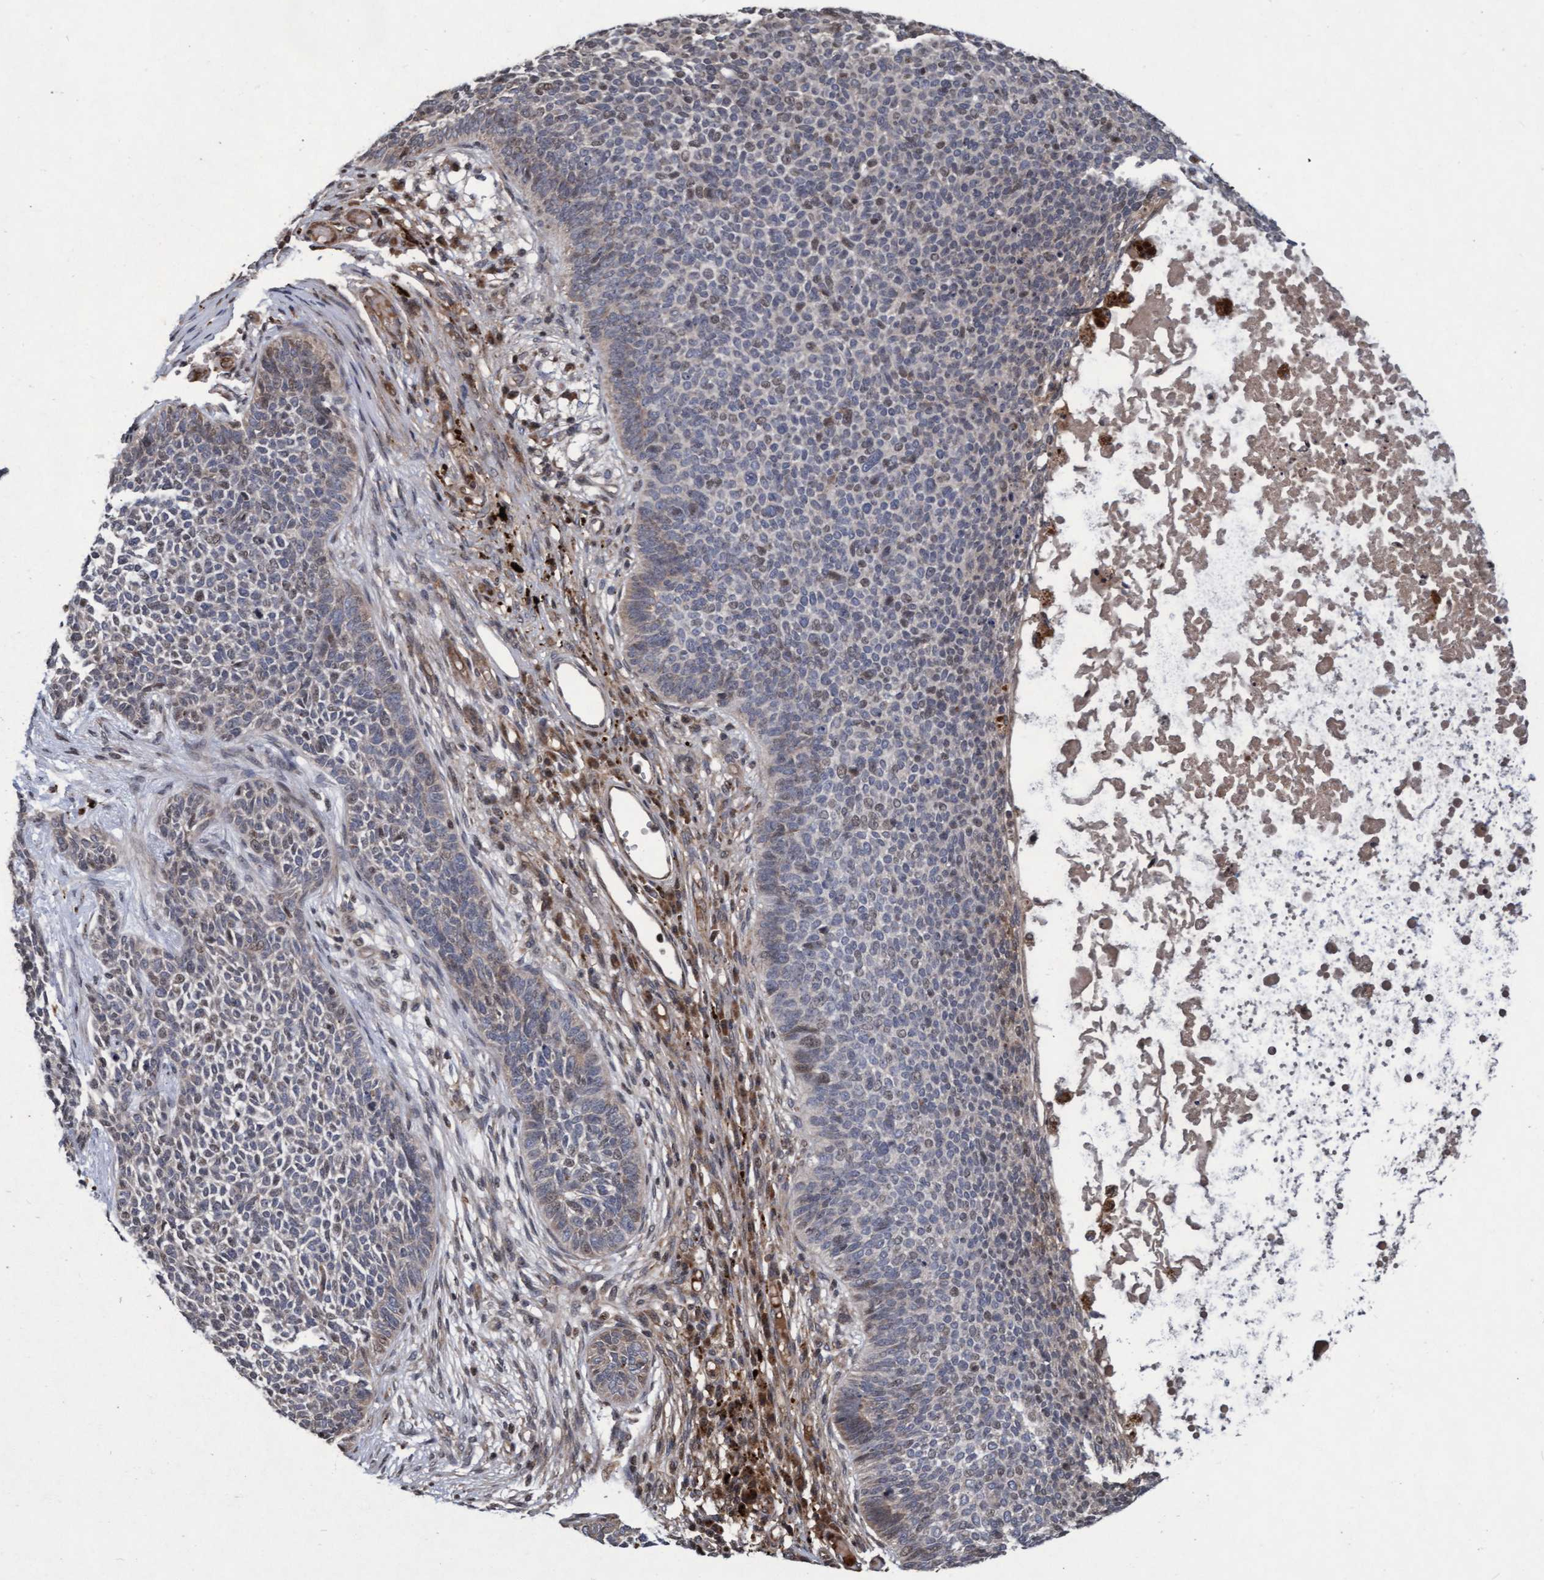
{"staining": {"intensity": "weak", "quantity": "<25%", "location": "cytoplasmic/membranous"}, "tissue": "skin cancer", "cell_type": "Tumor cells", "image_type": "cancer", "snomed": [{"axis": "morphology", "description": "Basal cell carcinoma"}, {"axis": "topography", "description": "Skin"}], "caption": "An immunohistochemistry micrograph of basal cell carcinoma (skin) is shown. There is no staining in tumor cells of basal cell carcinoma (skin).", "gene": "KCNC2", "patient": {"sex": "female", "age": 84}}